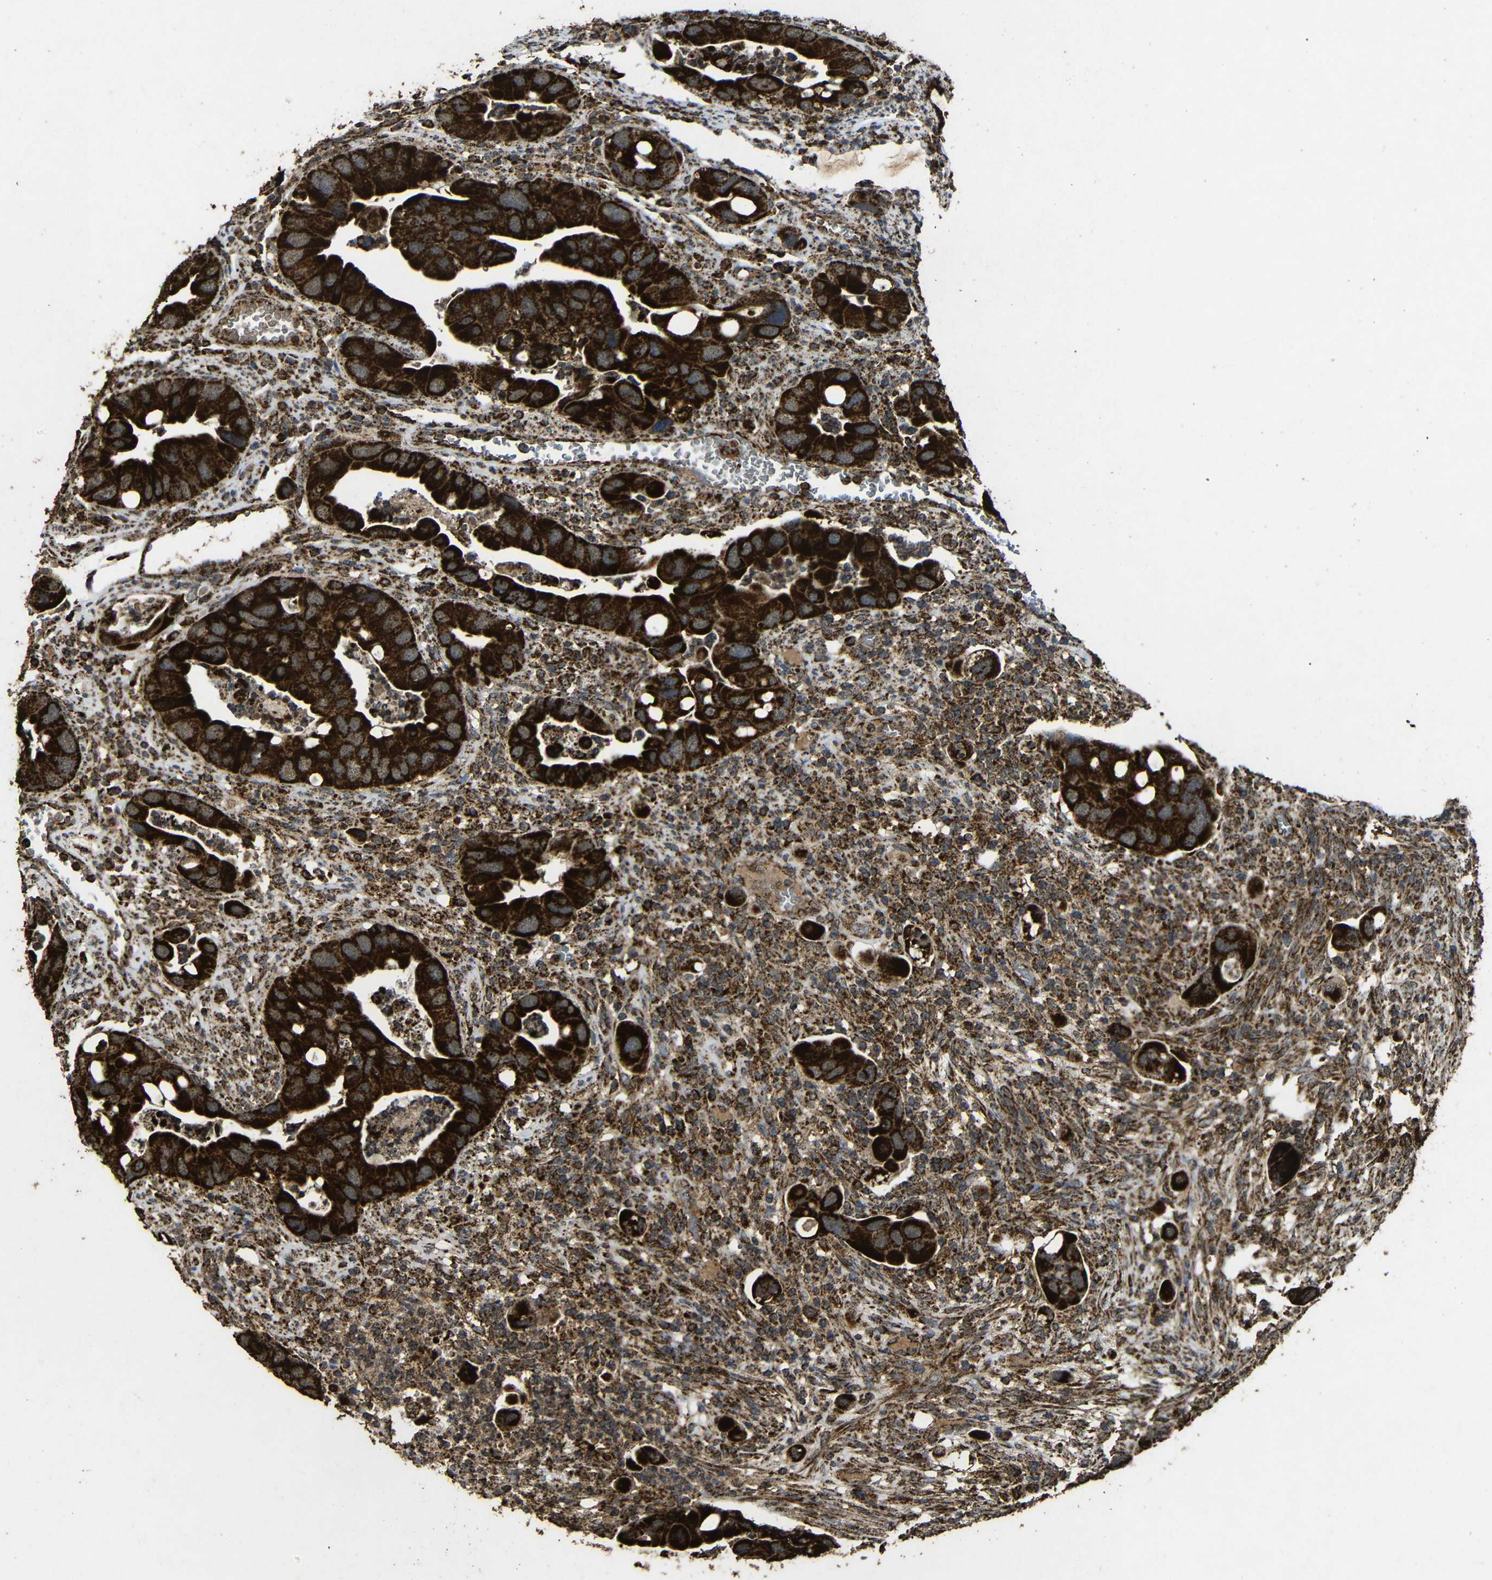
{"staining": {"intensity": "strong", "quantity": ">75%", "location": "cytoplasmic/membranous"}, "tissue": "colorectal cancer", "cell_type": "Tumor cells", "image_type": "cancer", "snomed": [{"axis": "morphology", "description": "Adenocarcinoma, NOS"}, {"axis": "topography", "description": "Rectum"}], "caption": "Colorectal cancer (adenocarcinoma) stained with IHC shows strong cytoplasmic/membranous staining in approximately >75% of tumor cells.", "gene": "ATP5F1A", "patient": {"sex": "female", "age": 57}}